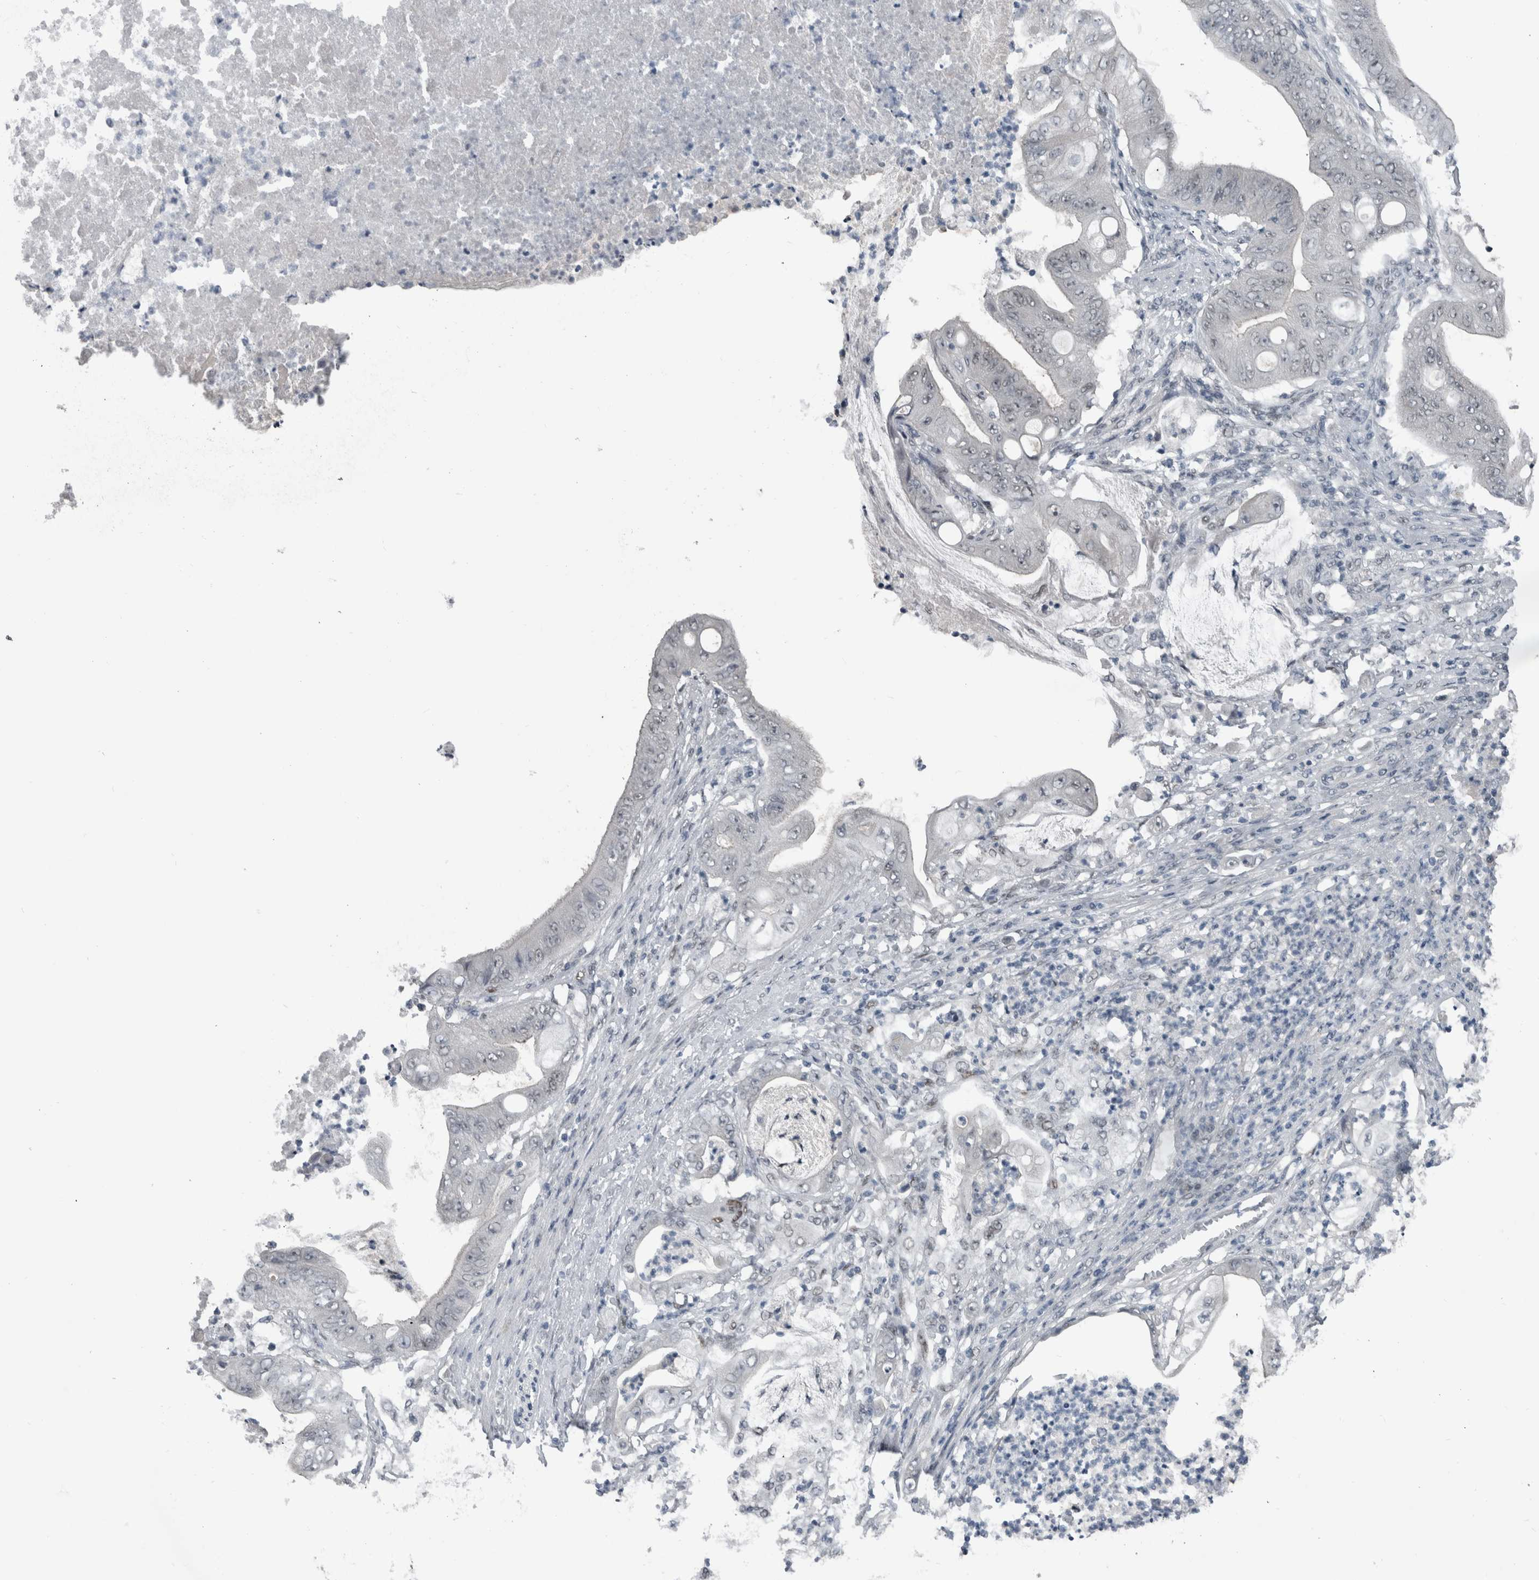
{"staining": {"intensity": "negative", "quantity": "none", "location": "none"}, "tissue": "stomach cancer", "cell_type": "Tumor cells", "image_type": "cancer", "snomed": [{"axis": "morphology", "description": "Adenocarcinoma, NOS"}, {"axis": "topography", "description": "Stomach"}], "caption": "A histopathology image of human stomach cancer is negative for staining in tumor cells.", "gene": "ZBTB21", "patient": {"sex": "female", "age": 73}}